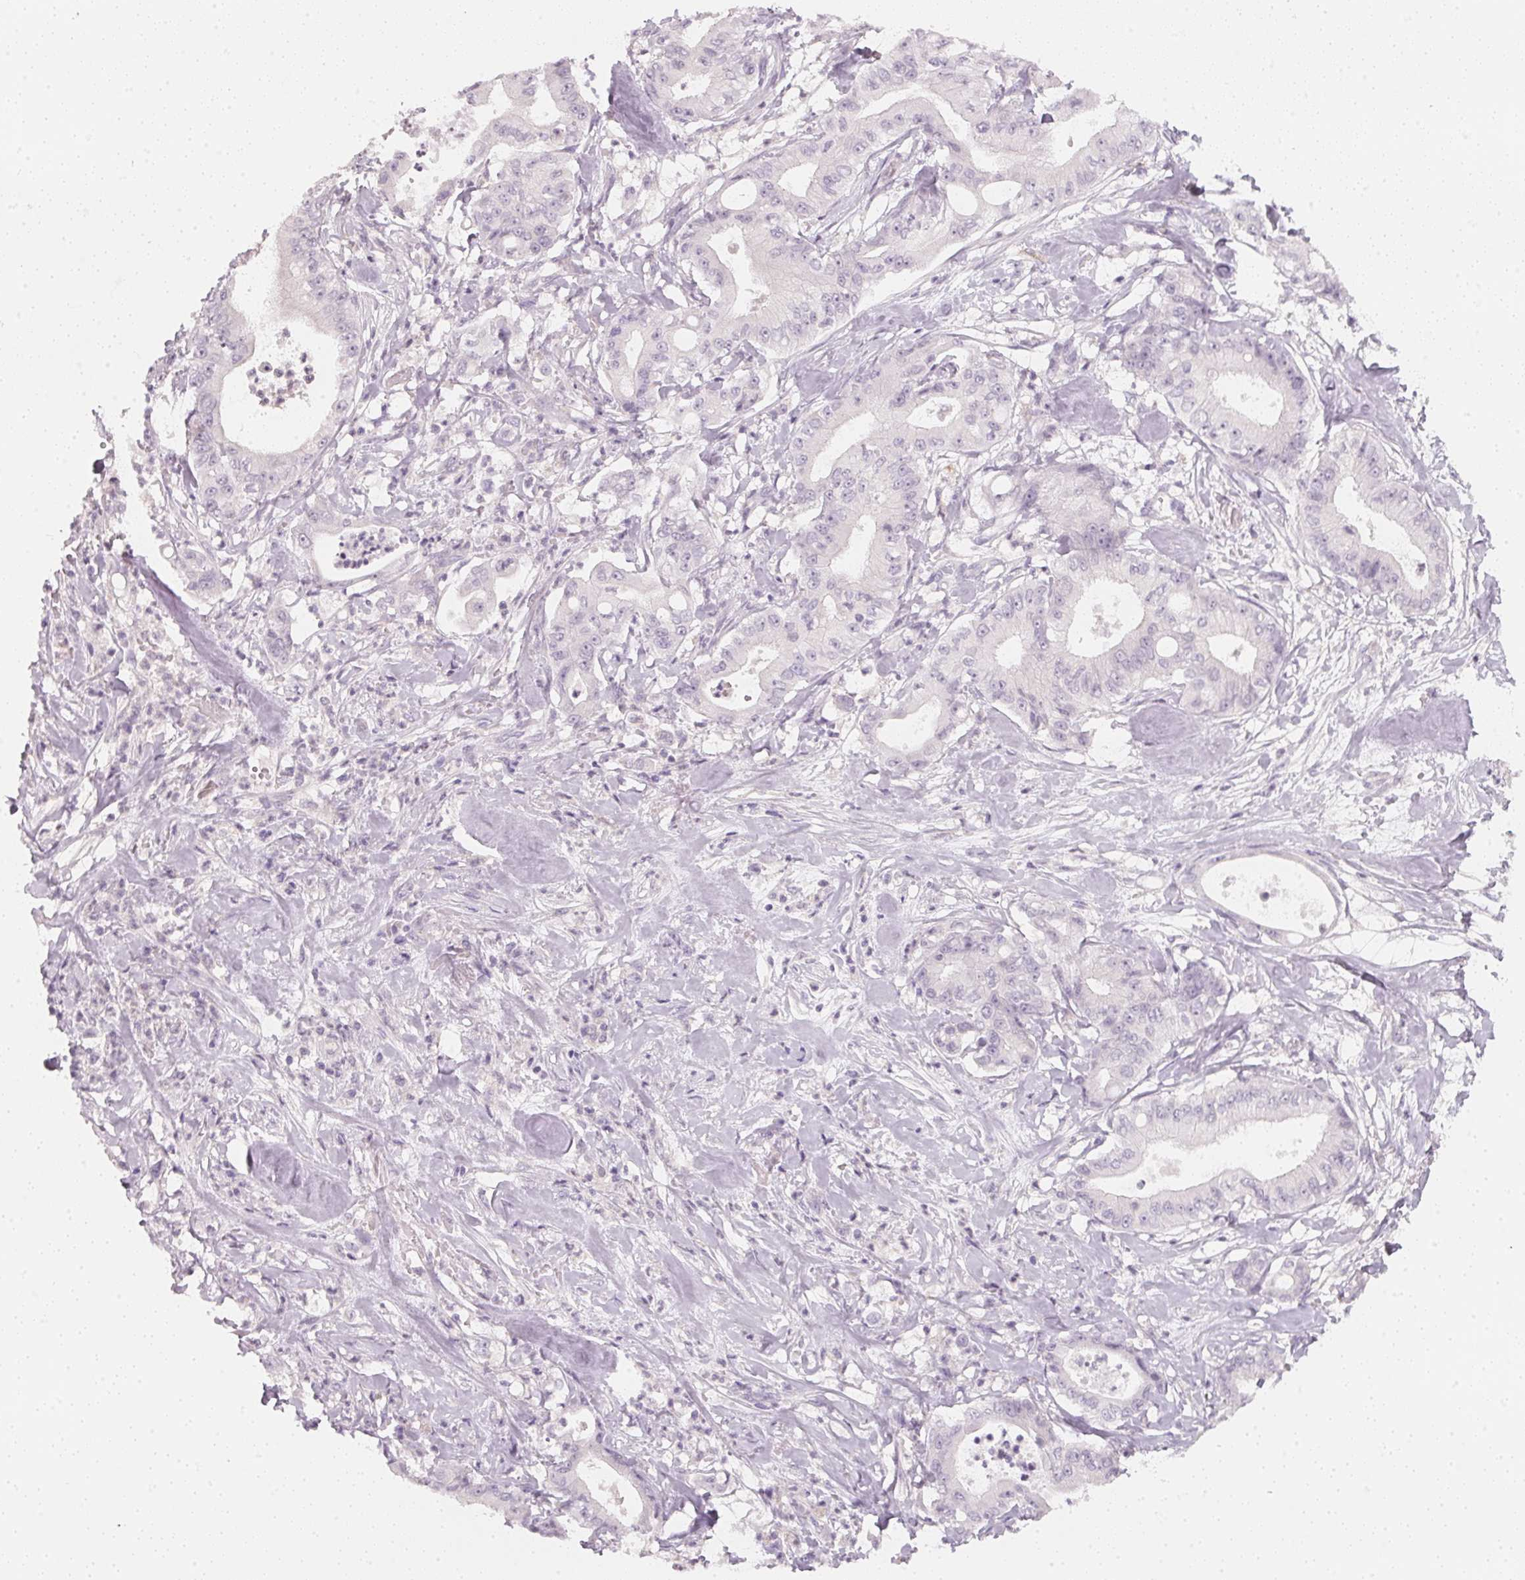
{"staining": {"intensity": "negative", "quantity": "none", "location": "none"}, "tissue": "pancreatic cancer", "cell_type": "Tumor cells", "image_type": "cancer", "snomed": [{"axis": "morphology", "description": "Adenocarcinoma, NOS"}, {"axis": "topography", "description": "Pancreas"}], "caption": "DAB (3,3'-diaminobenzidine) immunohistochemical staining of pancreatic adenocarcinoma exhibits no significant expression in tumor cells.", "gene": "CFAP276", "patient": {"sex": "male", "age": 71}}